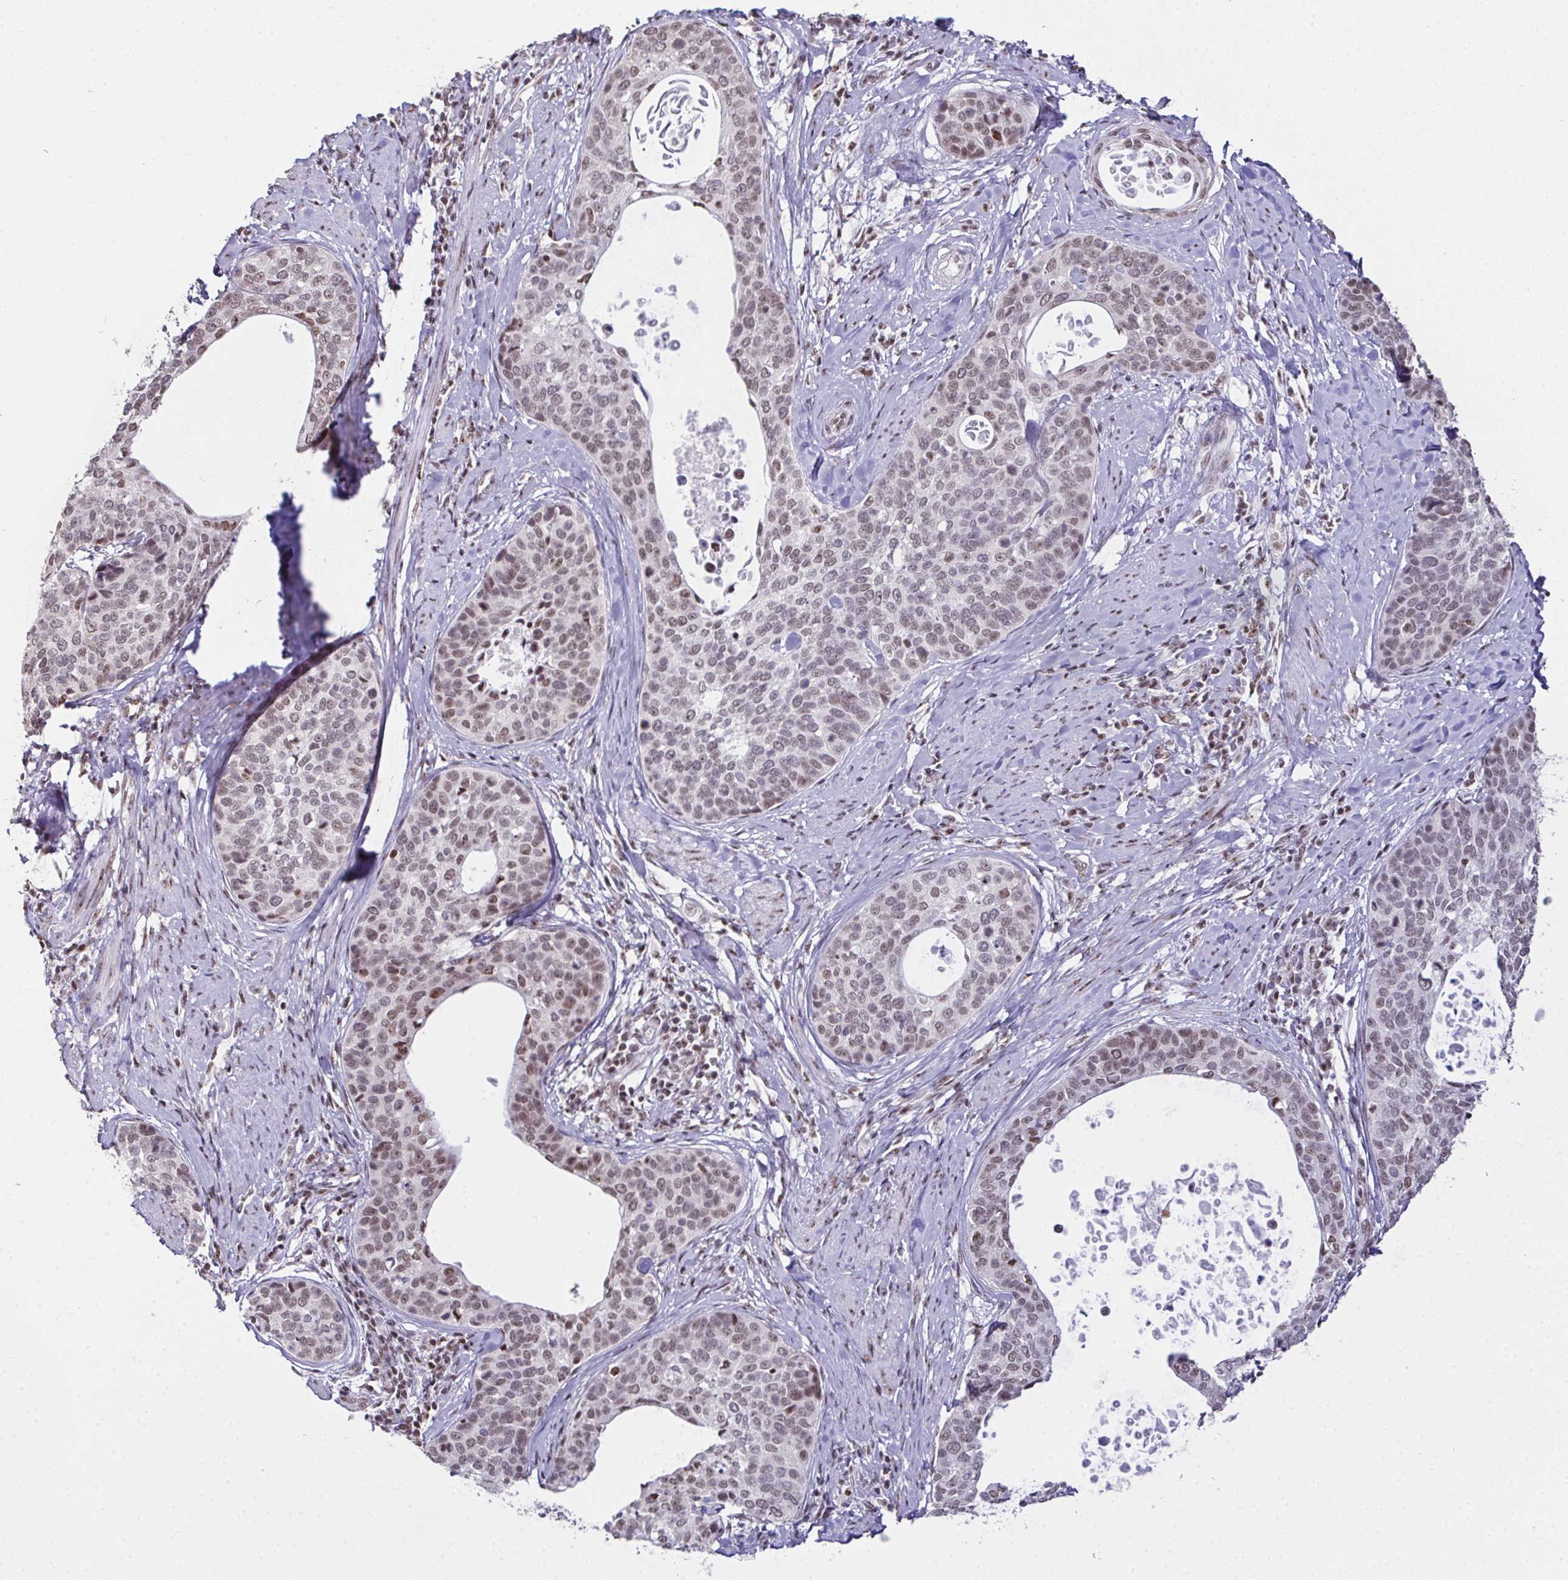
{"staining": {"intensity": "weak", "quantity": "25%-75%", "location": "nuclear"}, "tissue": "cervical cancer", "cell_type": "Tumor cells", "image_type": "cancer", "snomed": [{"axis": "morphology", "description": "Squamous cell carcinoma, NOS"}, {"axis": "topography", "description": "Cervix"}], "caption": "There is low levels of weak nuclear staining in tumor cells of cervical cancer, as demonstrated by immunohistochemical staining (brown color).", "gene": "ZNF800", "patient": {"sex": "female", "age": 69}}